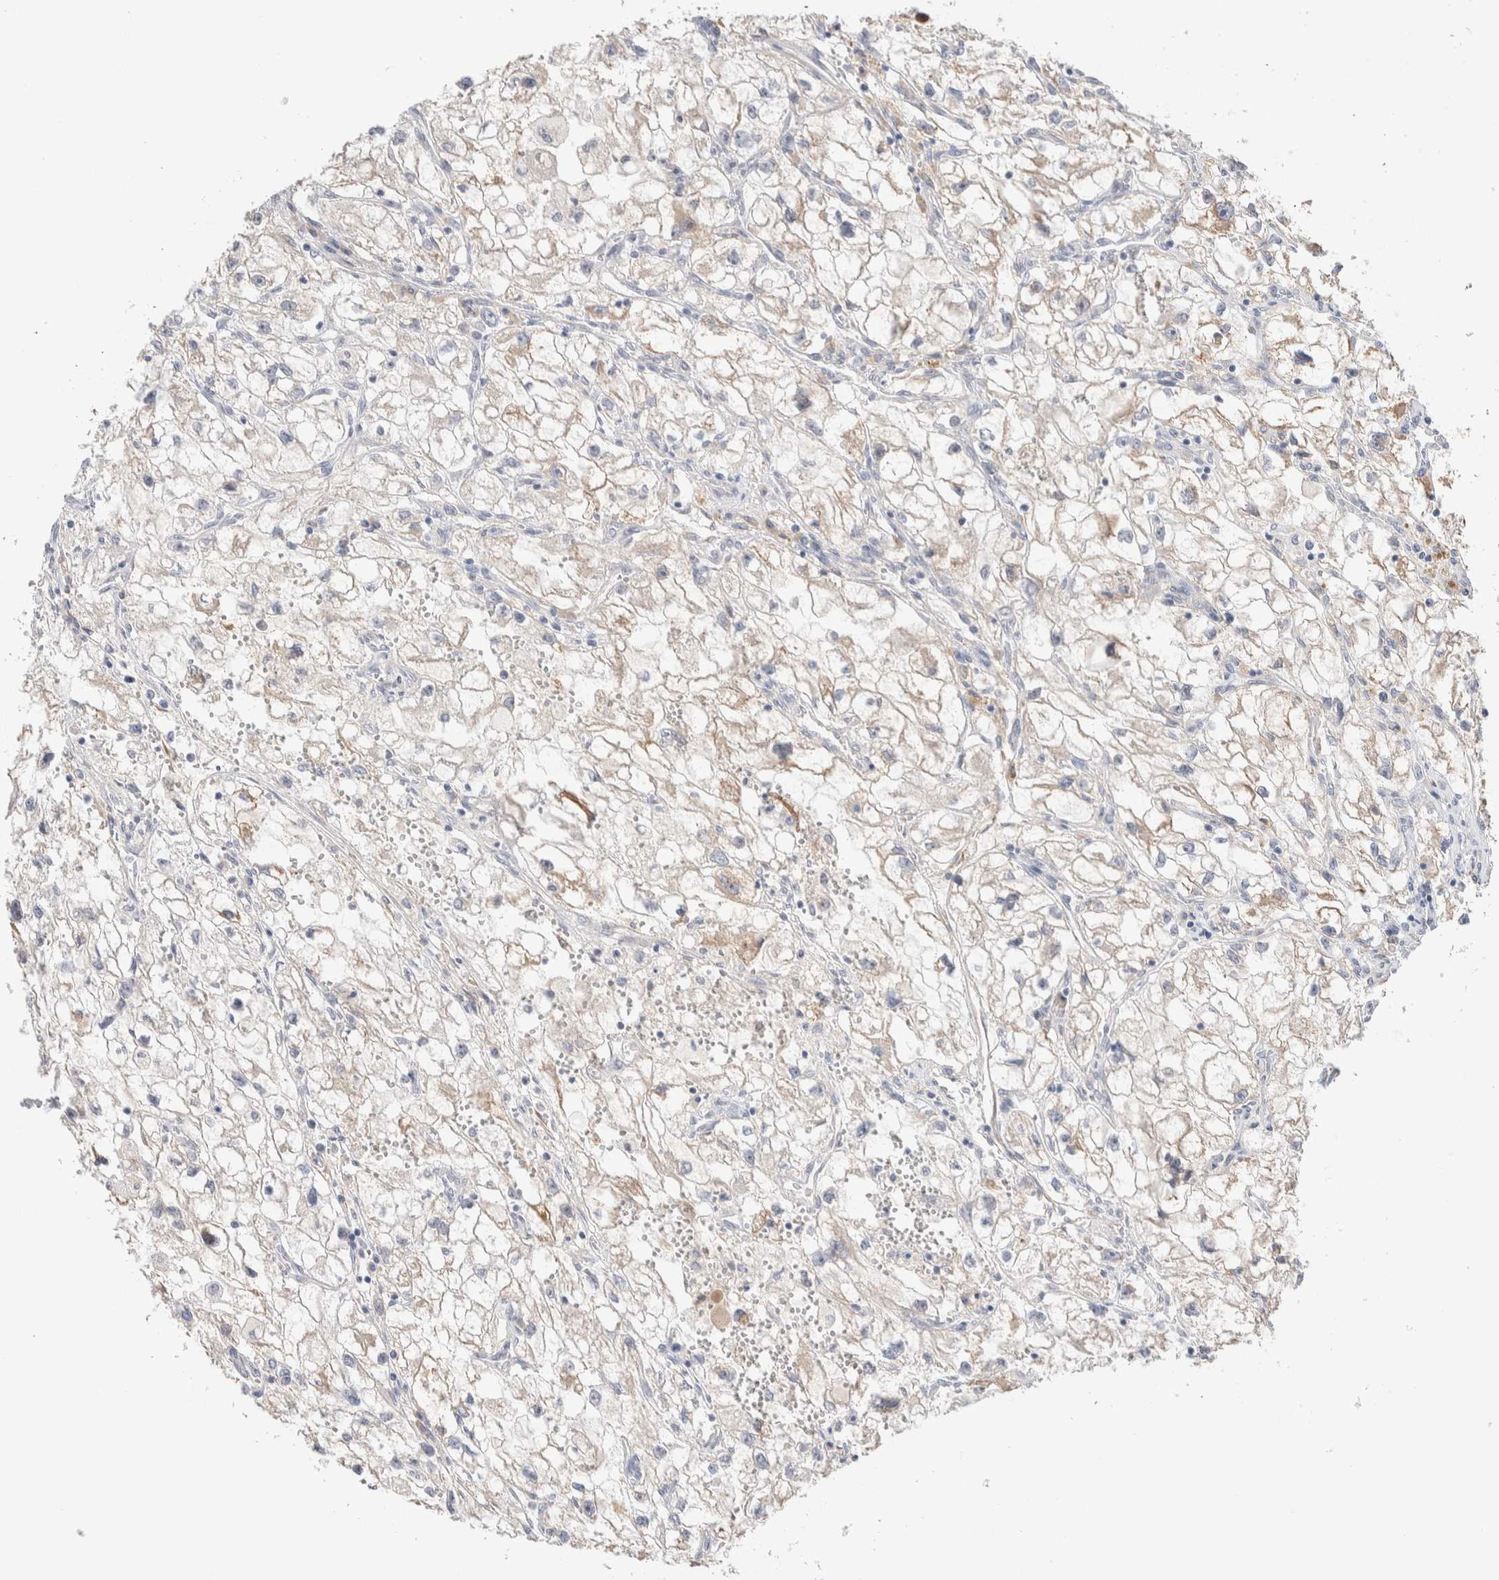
{"staining": {"intensity": "weak", "quantity": "<25%", "location": "cytoplasmic/membranous"}, "tissue": "renal cancer", "cell_type": "Tumor cells", "image_type": "cancer", "snomed": [{"axis": "morphology", "description": "Adenocarcinoma, NOS"}, {"axis": "topography", "description": "Kidney"}], "caption": "Protein analysis of renal cancer (adenocarcinoma) demonstrates no significant positivity in tumor cells.", "gene": "RUSF1", "patient": {"sex": "female", "age": 70}}